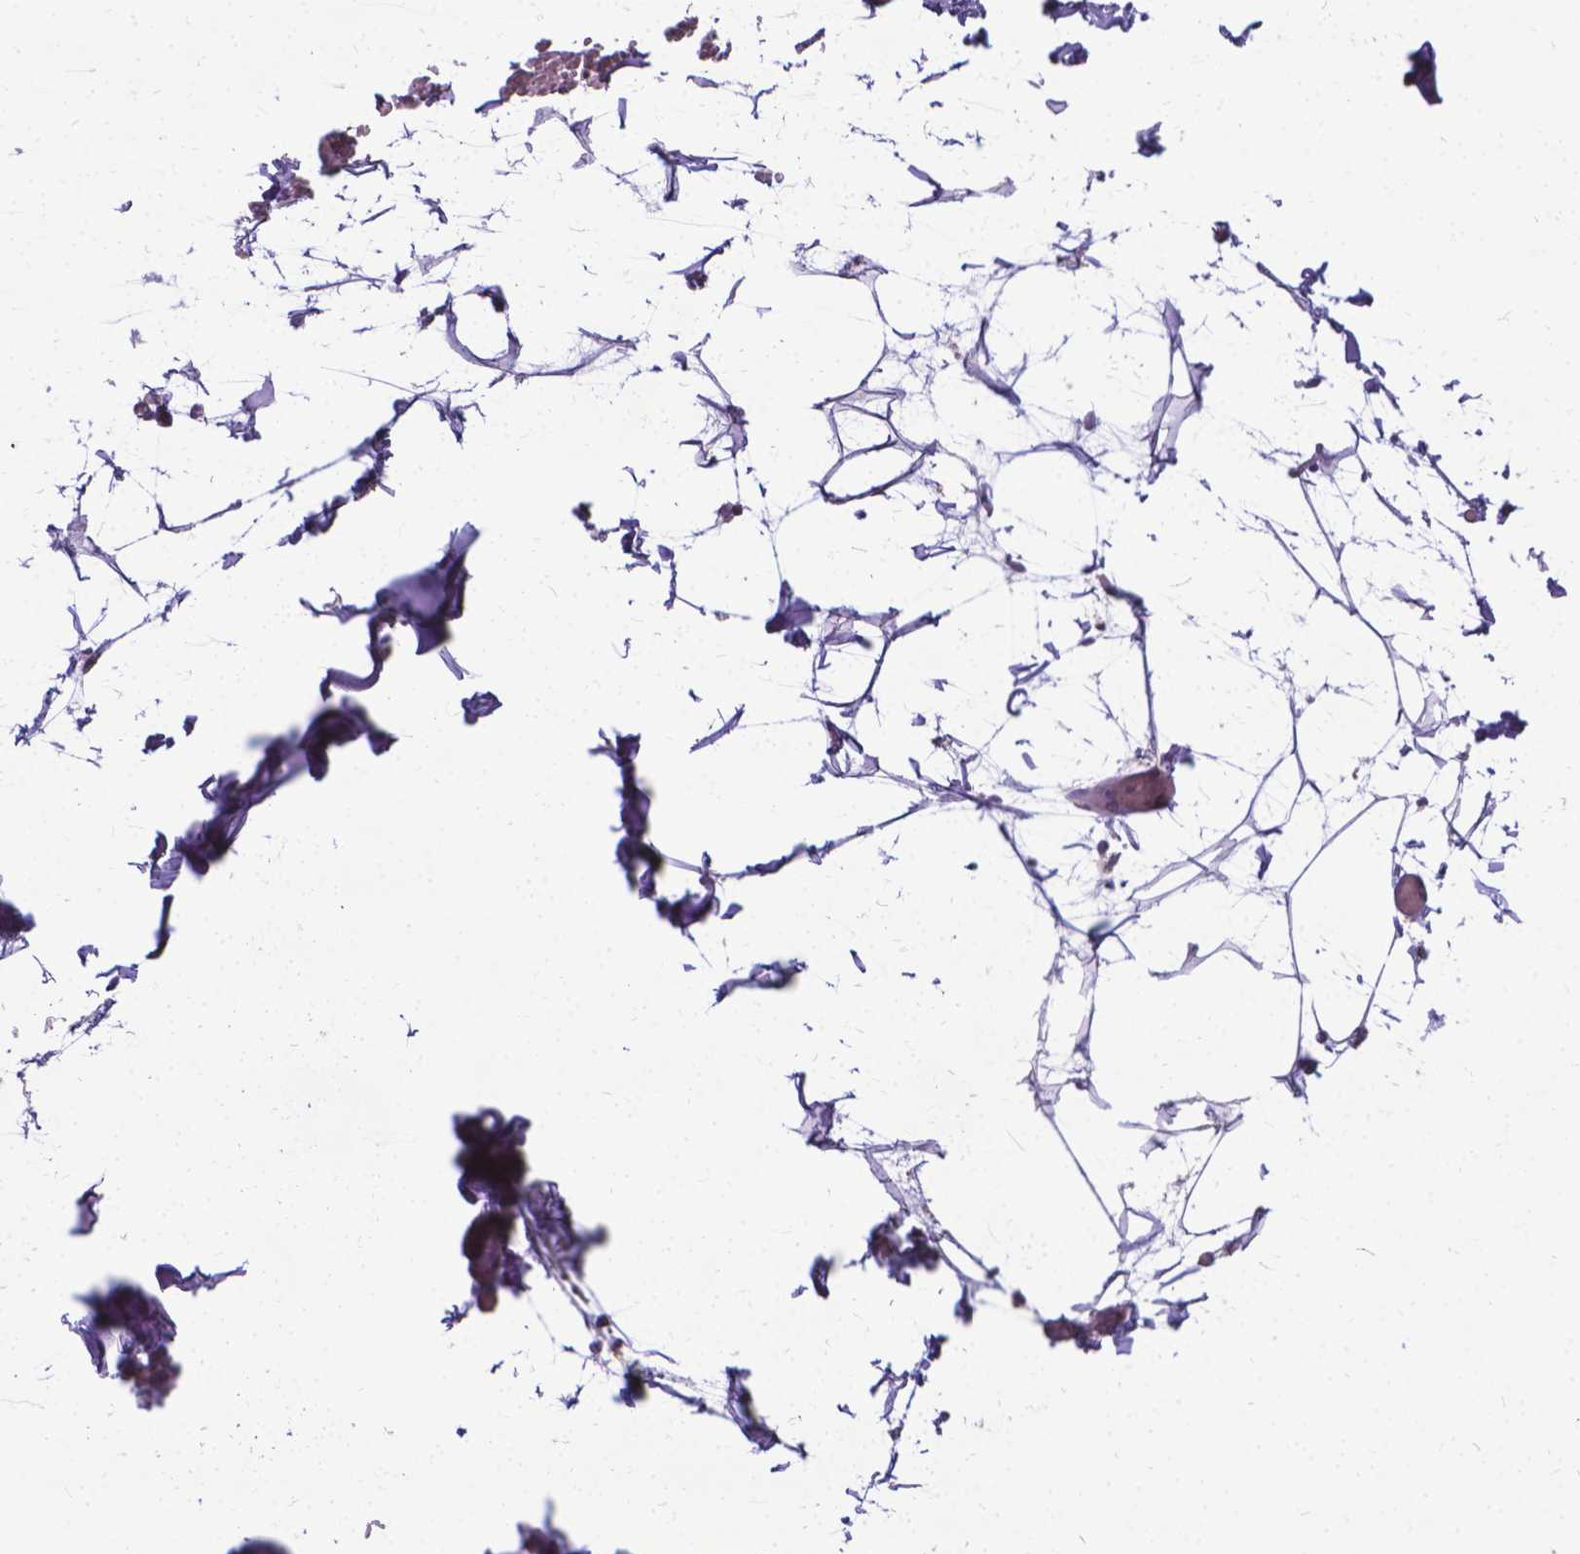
{"staining": {"intensity": "weak", "quantity": "<25%", "location": "cytoplasmic/membranous"}, "tissue": "adipose tissue", "cell_type": "Adipocytes", "image_type": "normal", "snomed": [{"axis": "morphology", "description": "Normal tissue, NOS"}, {"axis": "topography", "description": "Gallbladder"}, {"axis": "topography", "description": "Peripheral nerve tissue"}], "caption": "This is an immunohistochemistry (IHC) photomicrograph of unremarkable adipose tissue. There is no positivity in adipocytes.", "gene": "CFAP299", "patient": {"sex": "female", "age": 45}}